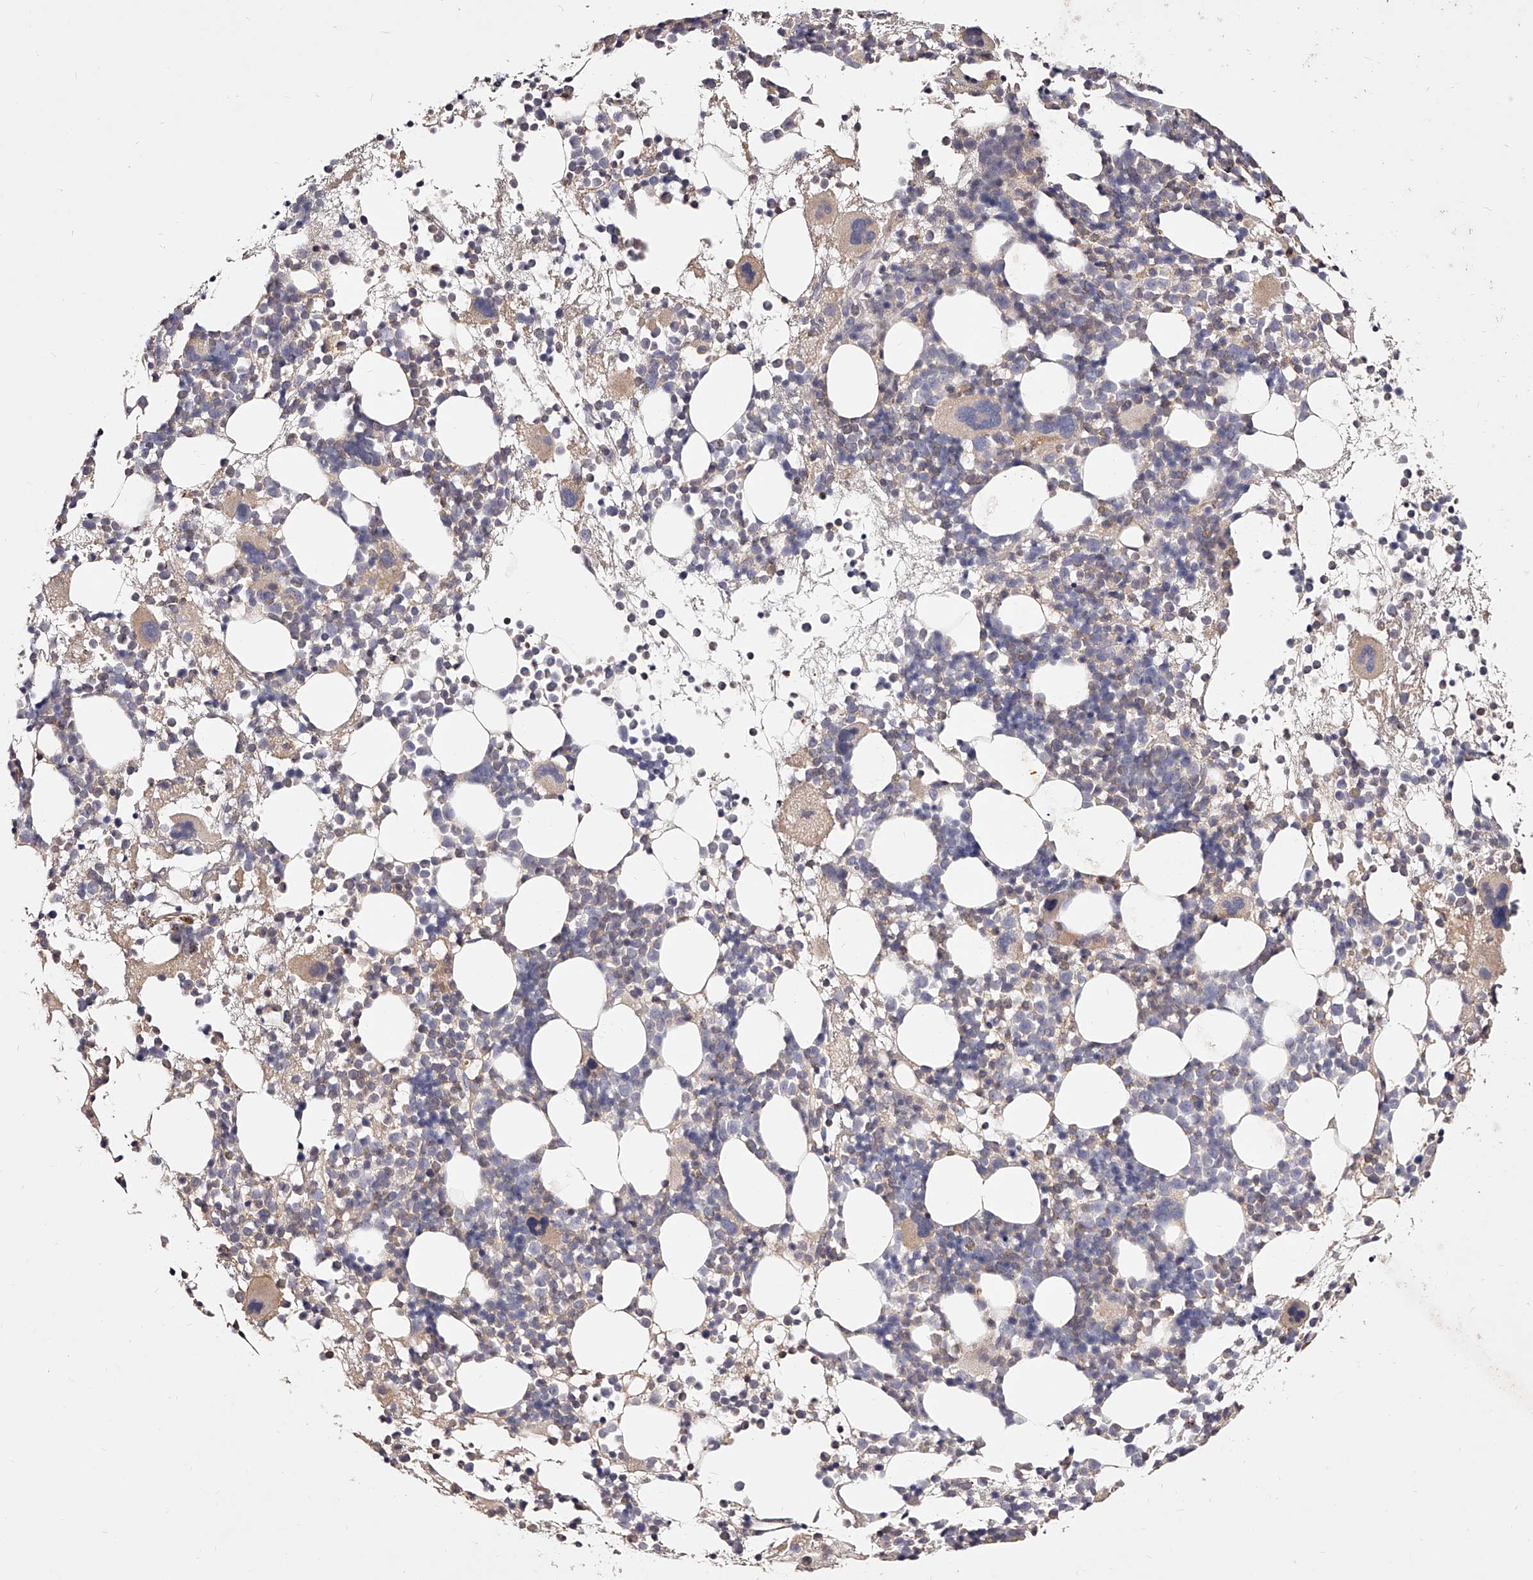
{"staining": {"intensity": "weak", "quantity": "<25%", "location": "cytoplasmic/membranous"}, "tissue": "bone marrow", "cell_type": "Hematopoietic cells", "image_type": "normal", "snomed": [{"axis": "morphology", "description": "Normal tissue, NOS"}, {"axis": "topography", "description": "Bone marrow"}], "caption": "Micrograph shows no protein positivity in hematopoietic cells of unremarkable bone marrow. (Brightfield microscopy of DAB (3,3'-diaminobenzidine) IHC at high magnification).", "gene": "PHACTR1", "patient": {"sex": "female", "age": 57}}